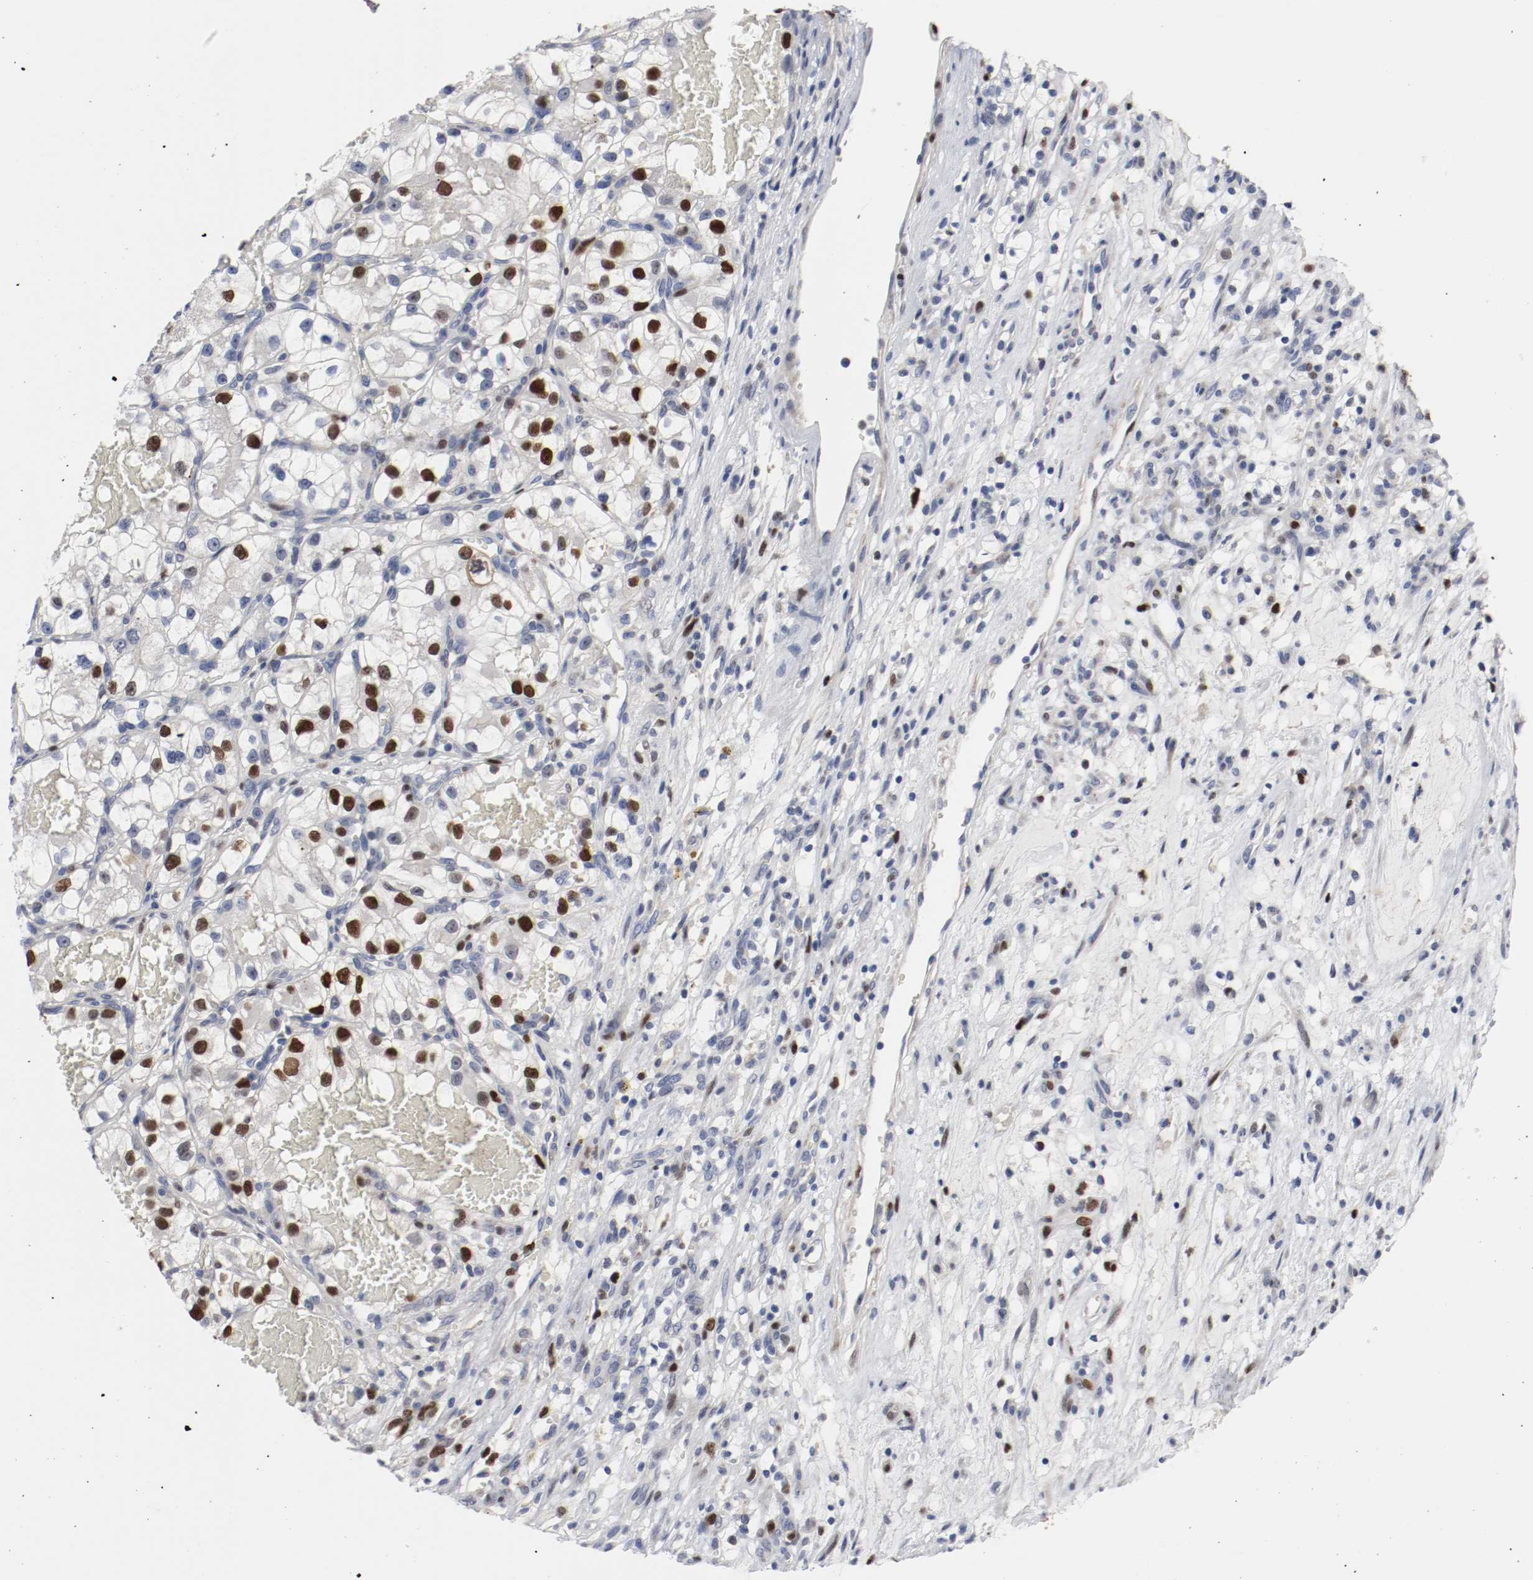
{"staining": {"intensity": "strong", "quantity": "<25%", "location": "nuclear"}, "tissue": "renal cancer", "cell_type": "Tumor cells", "image_type": "cancer", "snomed": [{"axis": "morphology", "description": "Adenocarcinoma, NOS"}, {"axis": "topography", "description": "Kidney"}], "caption": "Protein analysis of renal cancer (adenocarcinoma) tissue reveals strong nuclear staining in about <25% of tumor cells.", "gene": "MCM6", "patient": {"sex": "female", "age": 57}}